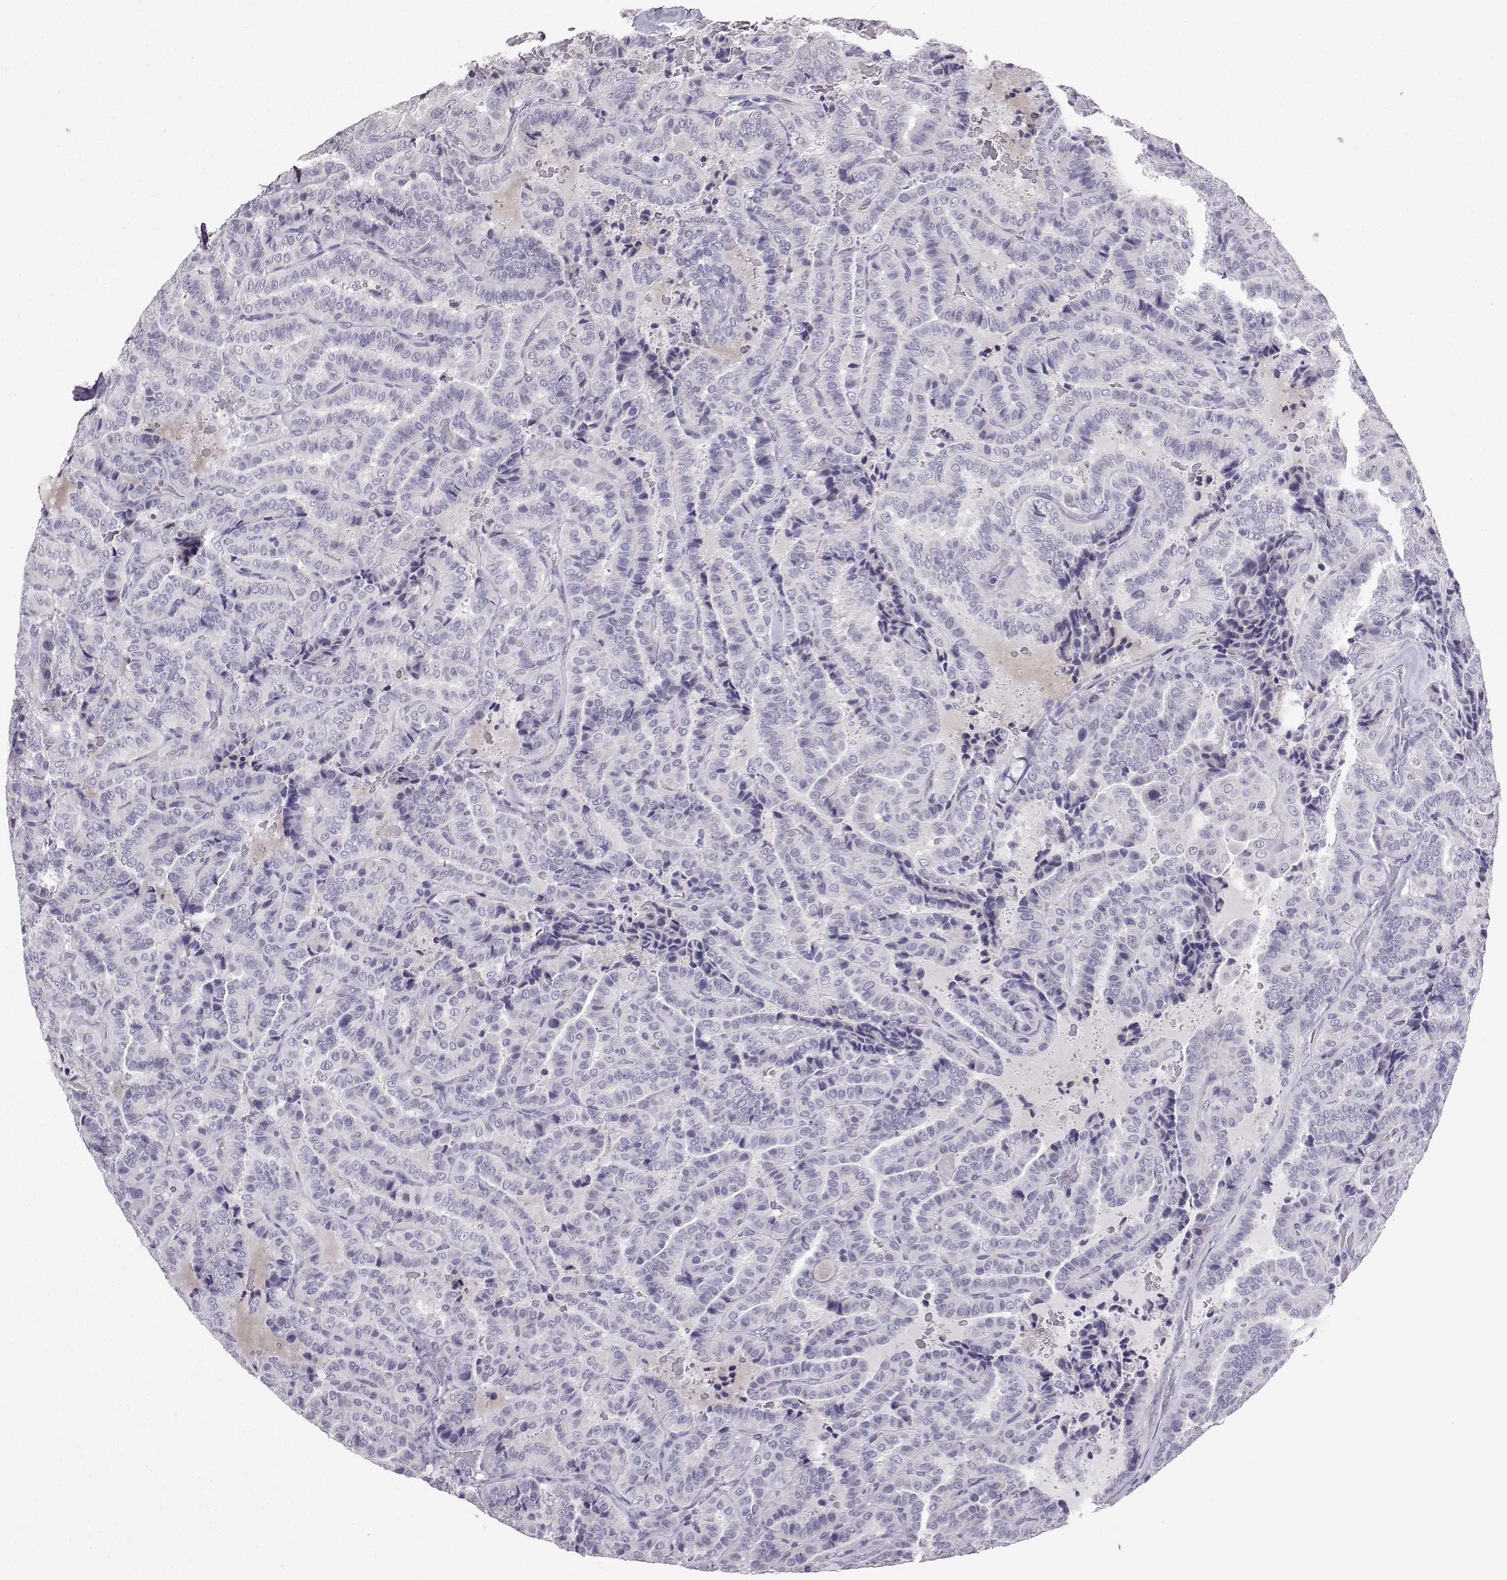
{"staining": {"intensity": "negative", "quantity": "none", "location": "none"}, "tissue": "thyroid cancer", "cell_type": "Tumor cells", "image_type": "cancer", "snomed": [{"axis": "morphology", "description": "Papillary adenocarcinoma, NOS"}, {"axis": "topography", "description": "Thyroid gland"}], "caption": "High power microscopy histopathology image of an immunohistochemistry micrograph of thyroid cancer (papillary adenocarcinoma), revealing no significant positivity in tumor cells.", "gene": "TBR1", "patient": {"sex": "female", "age": 39}}